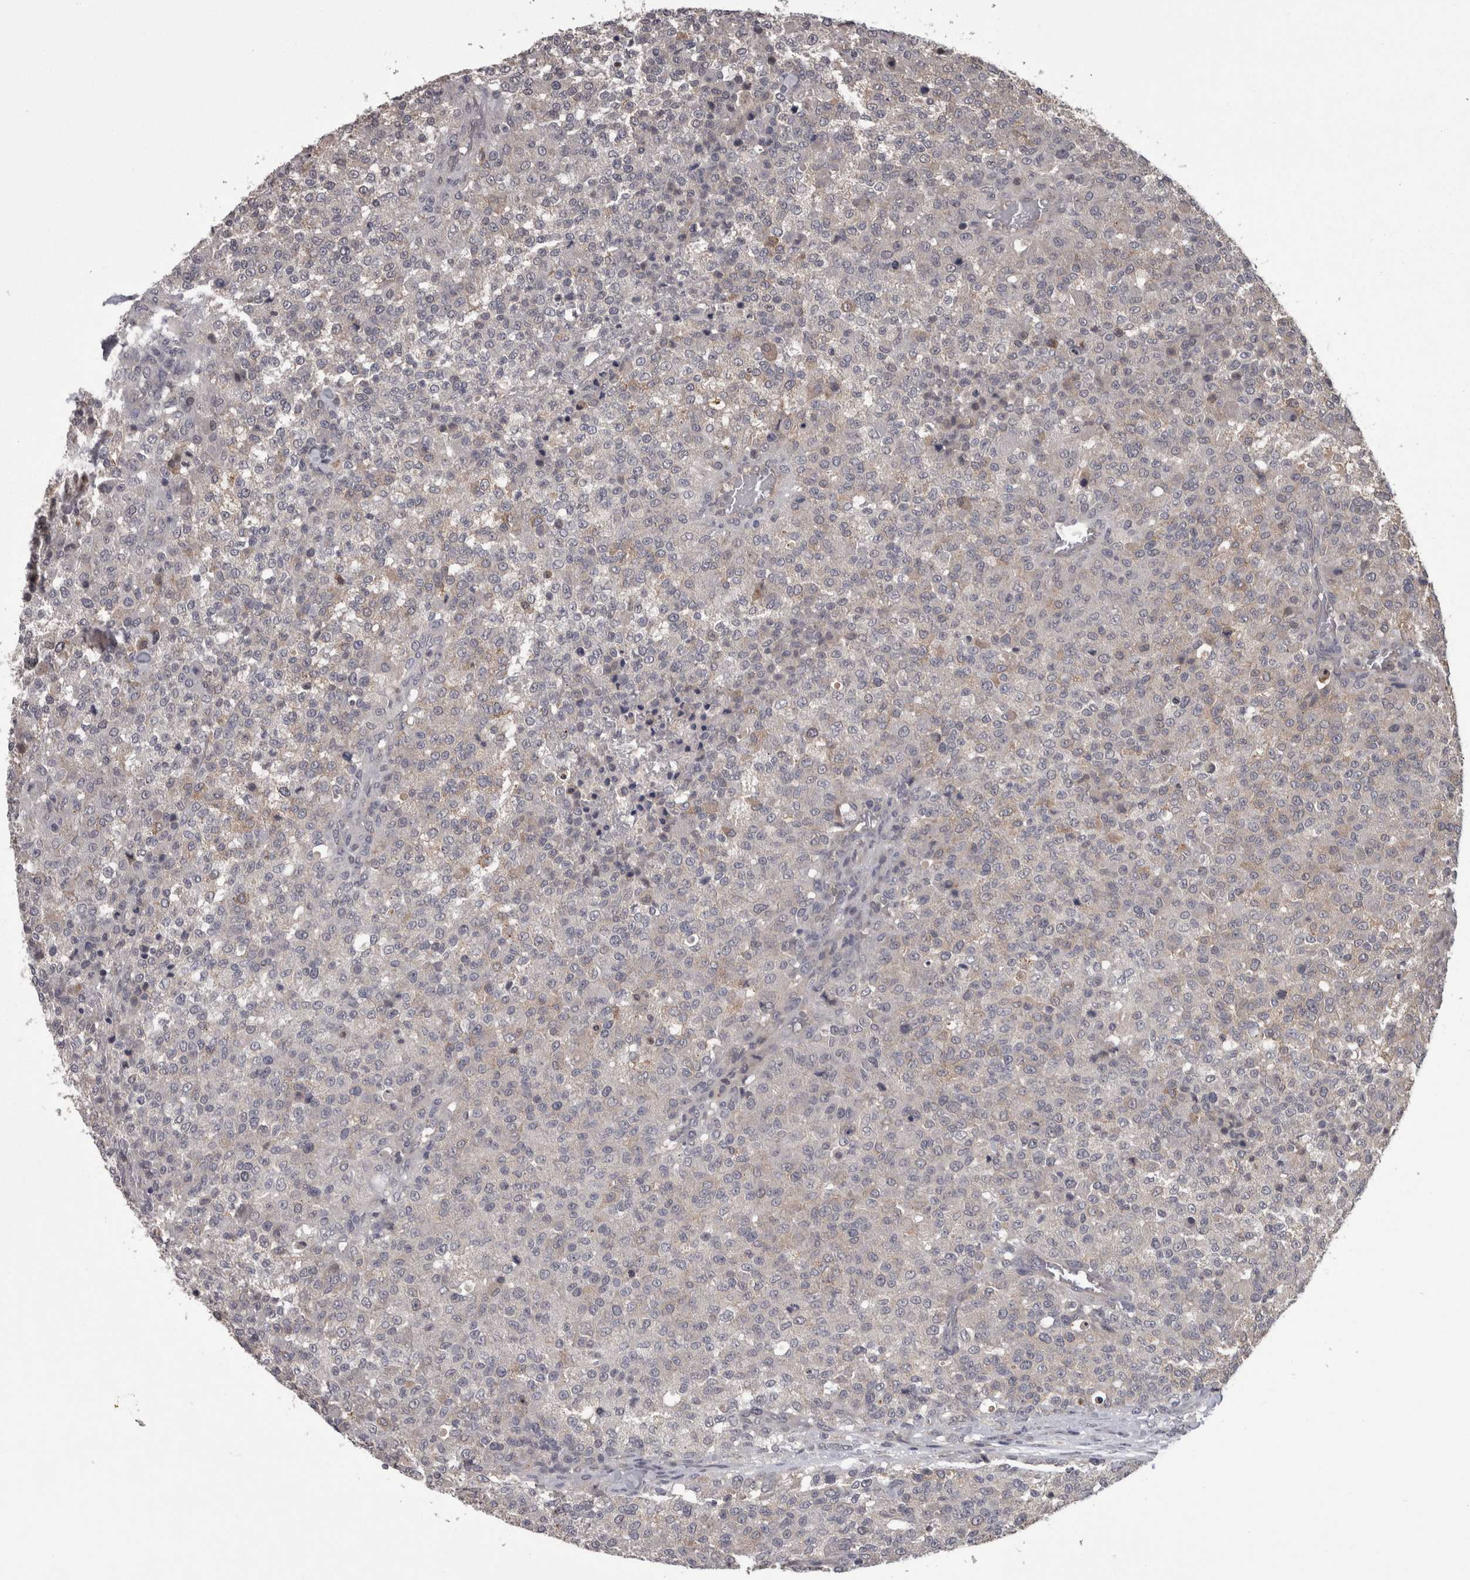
{"staining": {"intensity": "negative", "quantity": "none", "location": "none"}, "tissue": "testis cancer", "cell_type": "Tumor cells", "image_type": "cancer", "snomed": [{"axis": "morphology", "description": "Seminoma, NOS"}, {"axis": "topography", "description": "Testis"}], "caption": "Tumor cells are negative for brown protein staining in seminoma (testis).", "gene": "PON3", "patient": {"sex": "male", "age": 59}}